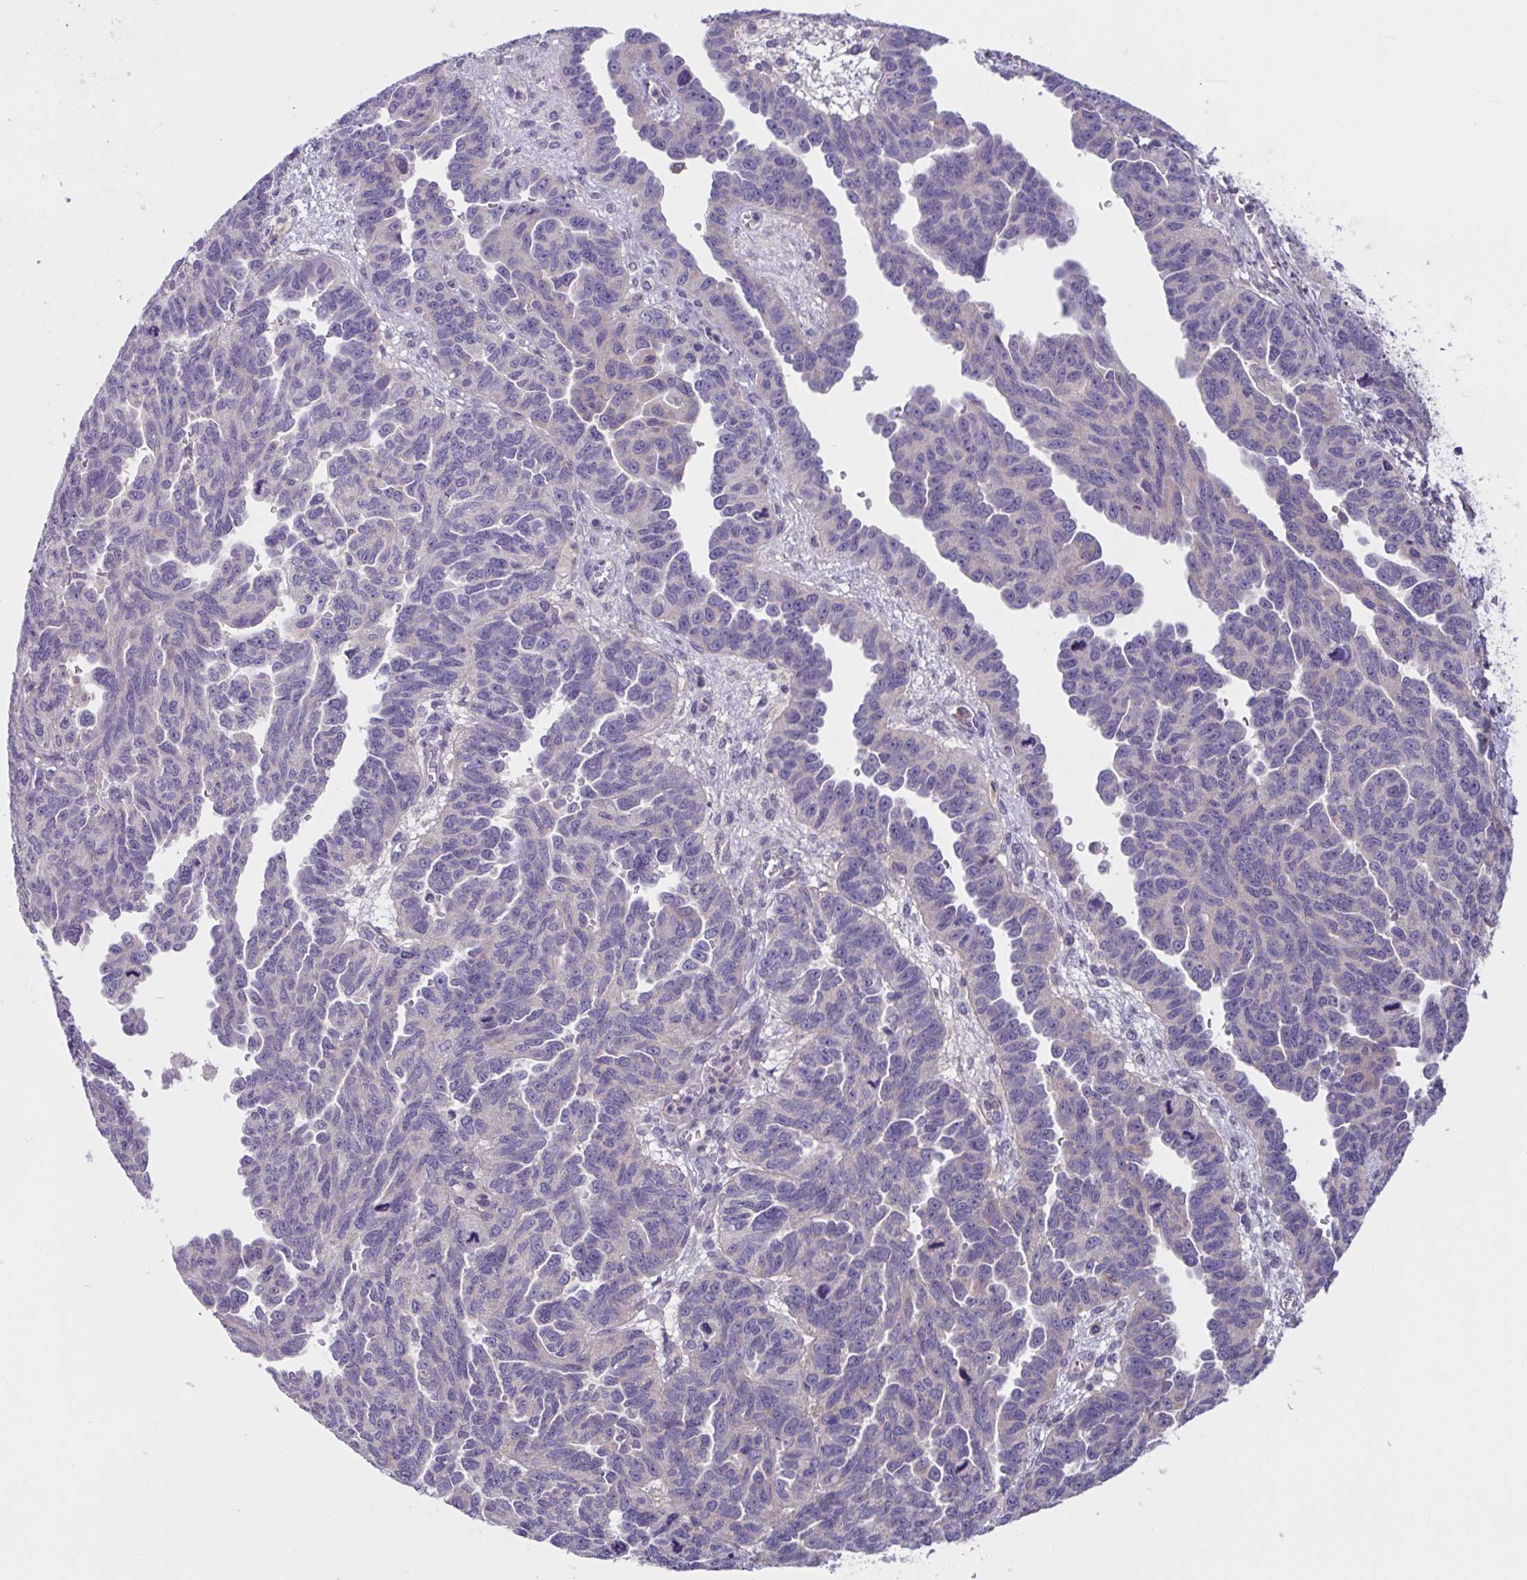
{"staining": {"intensity": "negative", "quantity": "none", "location": "none"}, "tissue": "ovarian cancer", "cell_type": "Tumor cells", "image_type": "cancer", "snomed": [{"axis": "morphology", "description": "Cystadenocarcinoma, serous, NOS"}, {"axis": "topography", "description": "Ovary"}], "caption": "Tumor cells show no significant positivity in ovarian cancer.", "gene": "WNT9B", "patient": {"sex": "female", "age": 64}}